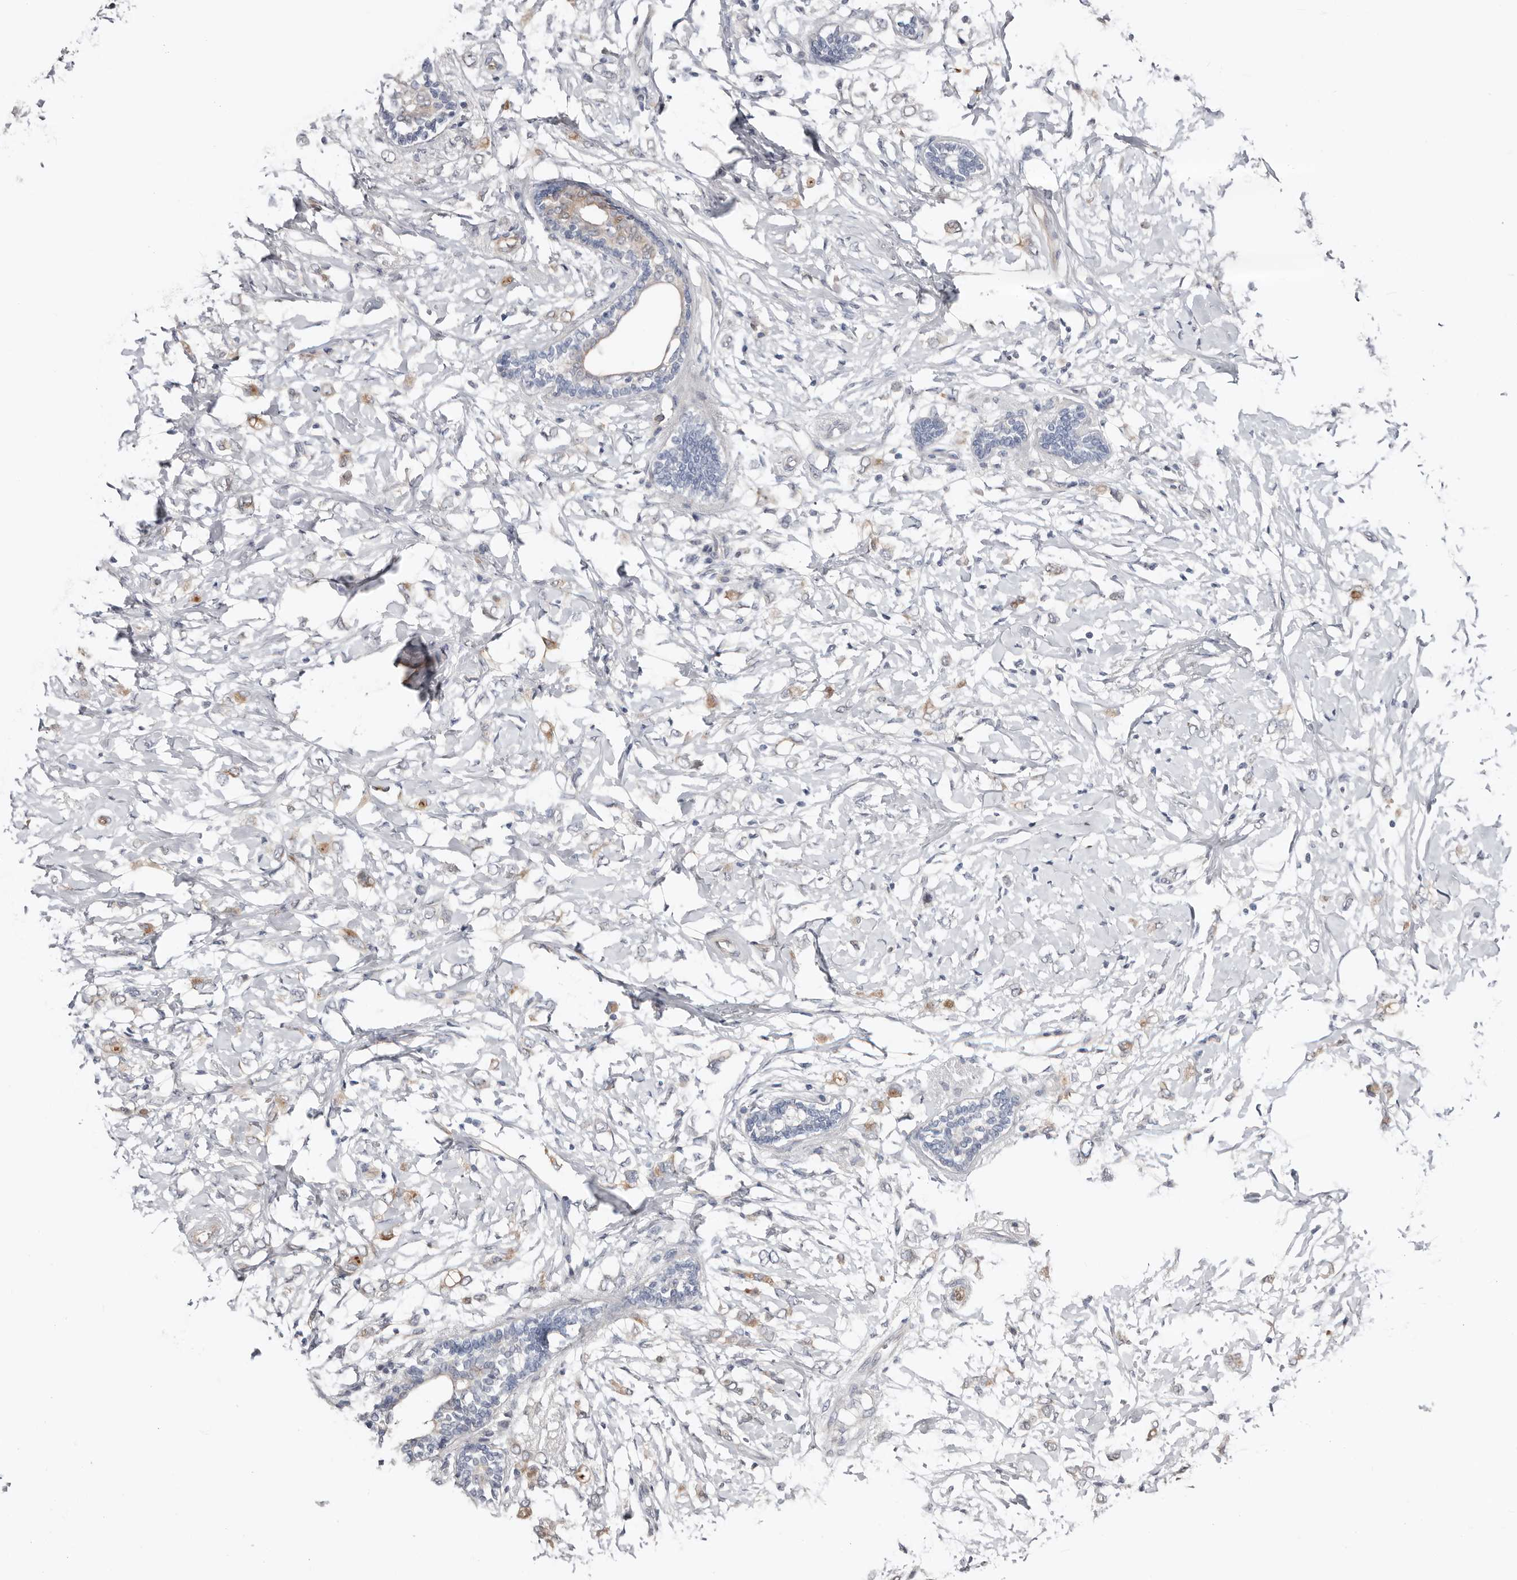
{"staining": {"intensity": "moderate", "quantity": "<25%", "location": "cytoplasmic/membranous"}, "tissue": "breast cancer", "cell_type": "Tumor cells", "image_type": "cancer", "snomed": [{"axis": "morphology", "description": "Normal tissue, NOS"}, {"axis": "morphology", "description": "Lobular carcinoma"}, {"axis": "topography", "description": "Breast"}], "caption": "Tumor cells reveal moderate cytoplasmic/membranous expression in approximately <25% of cells in breast cancer (lobular carcinoma).", "gene": "ASRGL1", "patient": {"sex": "female", "age": 47}}